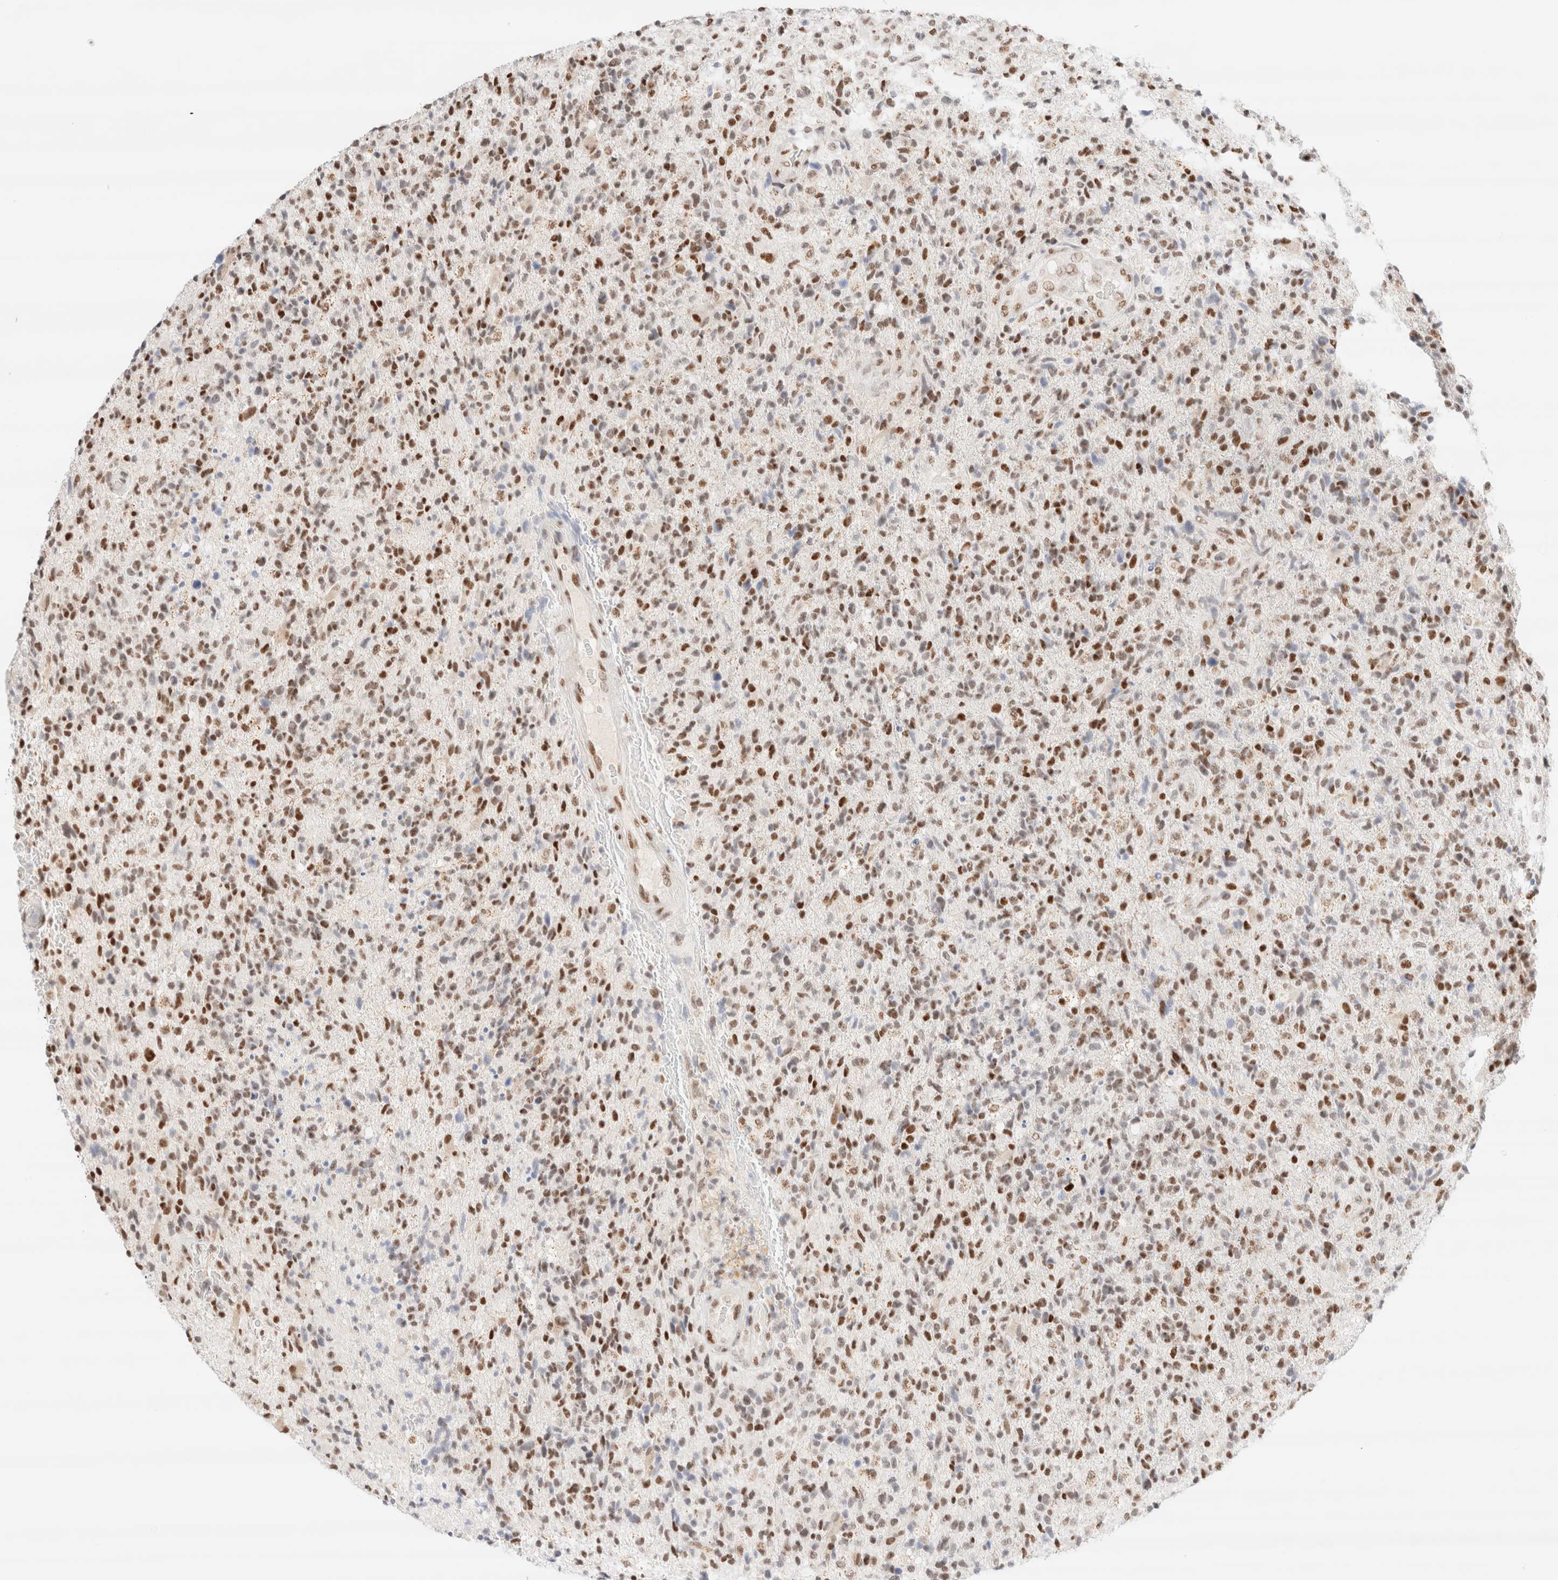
{"staining": {"intensity": "moderate", "quantity": ">75%", "location": "nuclear"}, "tissue": "glioma", "cell_type": "Tumor cells", "image_type": "cancer", "snomed": [{"axis": "morphology", "description": "Glioma, malignant, High grade"}, {"axis": "topography", "description": "Brain"}], "caption": "This image demonstrates immunohistochemistry (IHC) staining of malignant high-grade glioma, with medium moderate nuclear positivity in about >75% of tumor cells.", "gene": "CIC", "patient": {"sex": "male", "age": 72}}